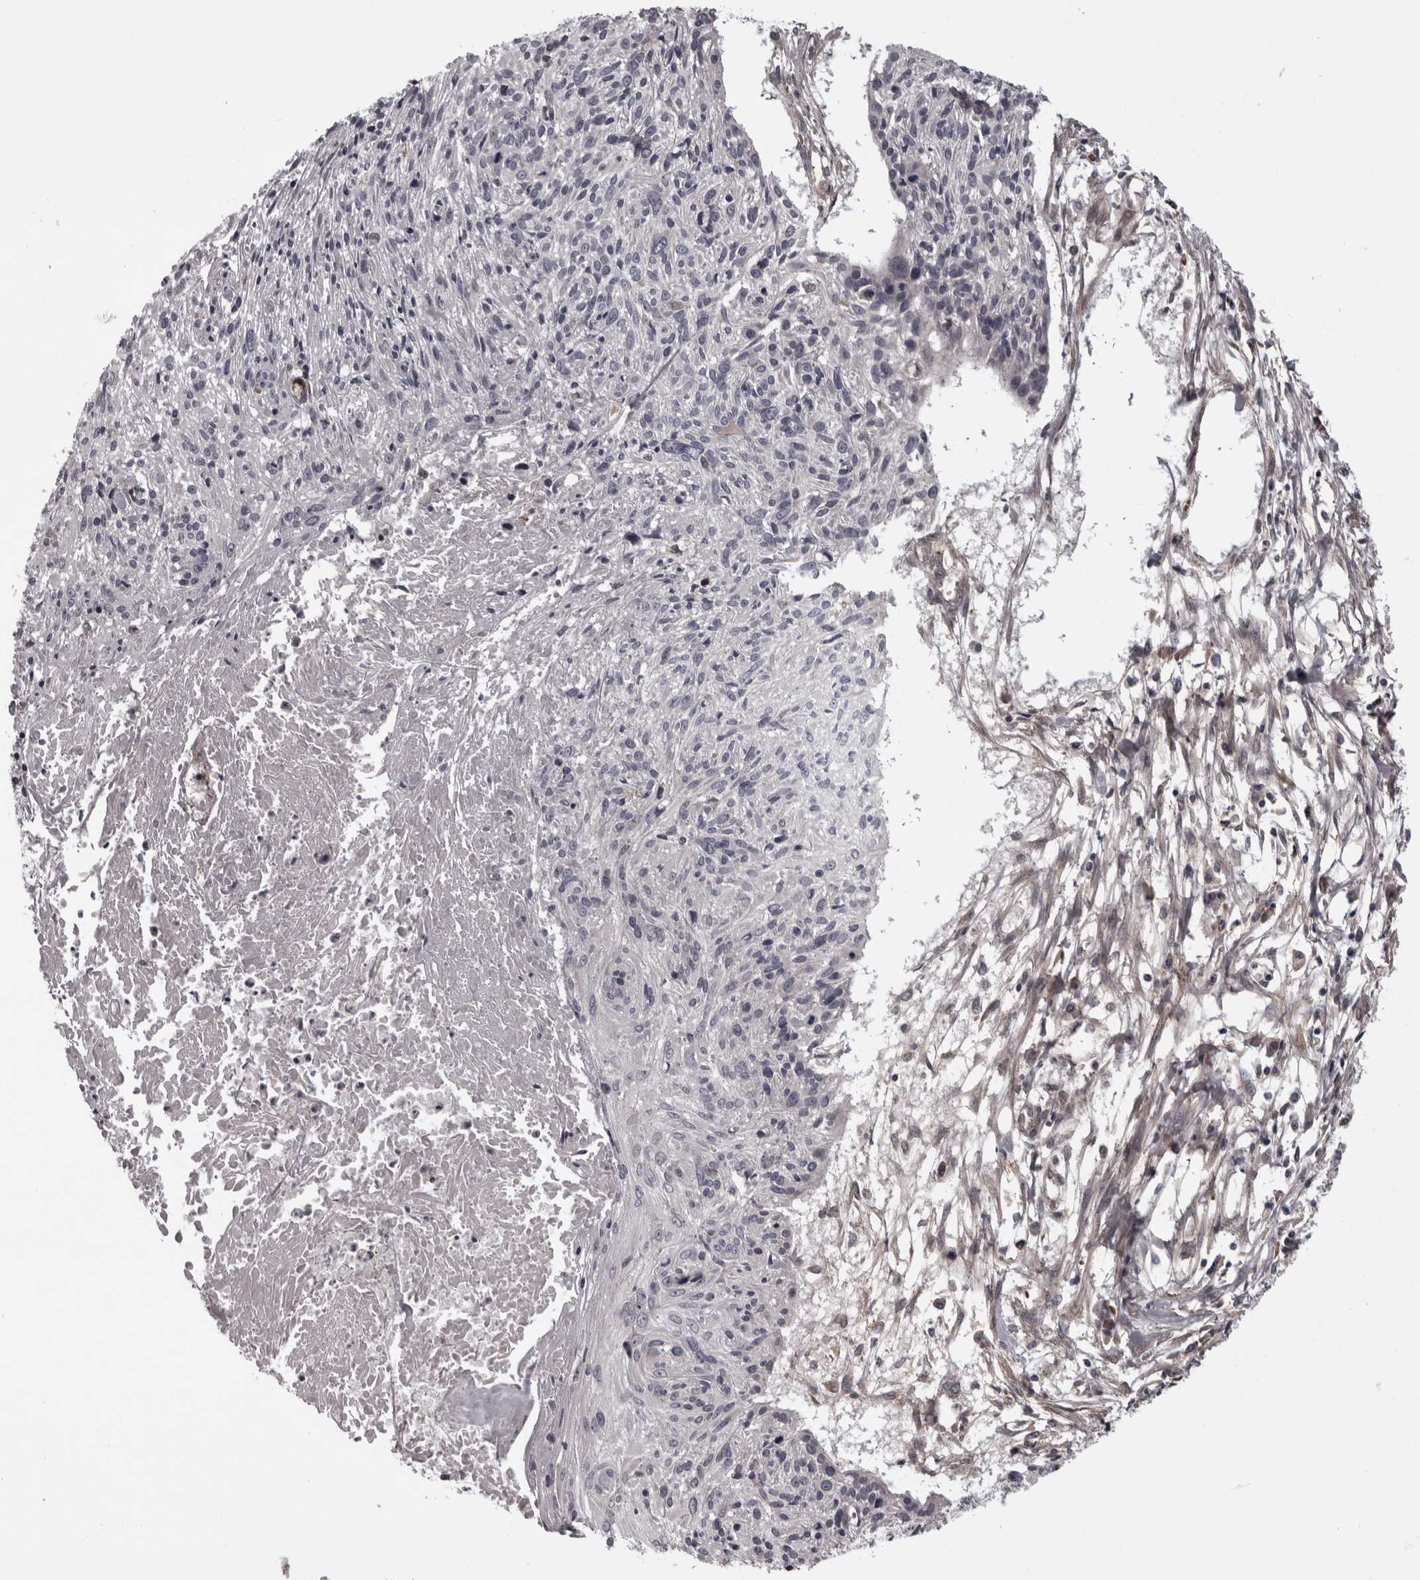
{"staining": {"intensity": "negative", "quantity": "none", "location": "none"}, "tissue": "cervical cancer", "cell_type": "Tumor cells", "image_type": "cancer", "snomed": [{"axis": "morphology", "description": "Squamous cell carcinoma, NOS"}, {"axis": "topography", "description": "Cervix"}], "caption": "Immunohistochemistry (IHC) micrograph of neoplastic tissue: cervical cancer stained with DAB (3,3'-diaminobenzidine) displays no significant protein positivity in tumor cells.", "gene": "RSU1", "patient": {"sex": "female", "age": 51}}